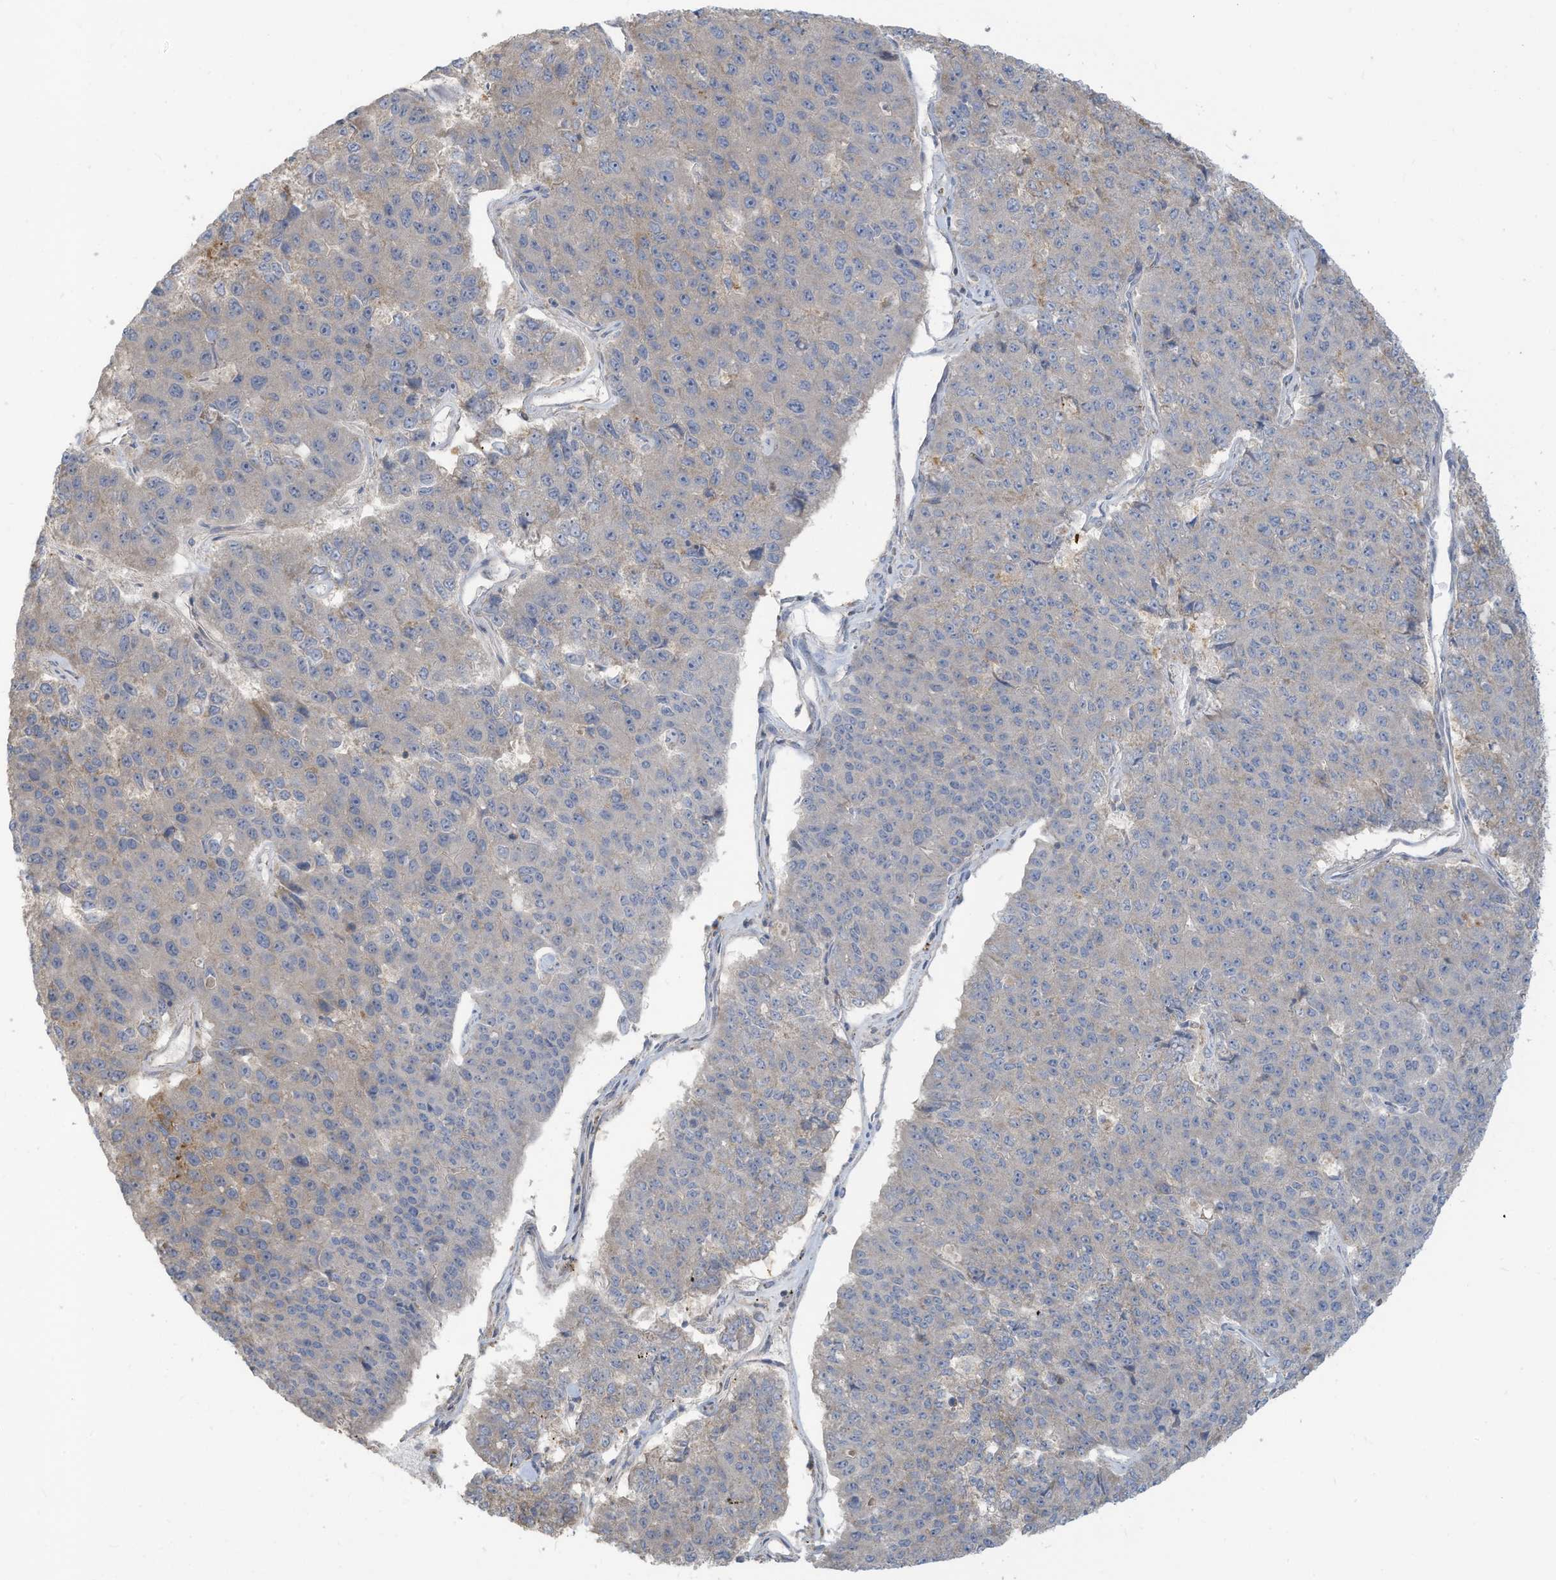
{"staining": {"intensity": "negative", "quantity": "none", "location": "none"}, "tissue": "pancreatic cancer", "cell_type": "Tumor cells", "image_type": "cancer", "snomed": [{"axis": "morphology", "description": "Adenocarcinoma, NOS"}, {"axis": "topography", "description": "Pancreas"}], "caption": "Pancreatic adenocarcinoma stained for a protein using IHC reveals no positivity tumor cells.", "gene": "GTPBP2", "patient": {"sex": "male", "age": 50}}